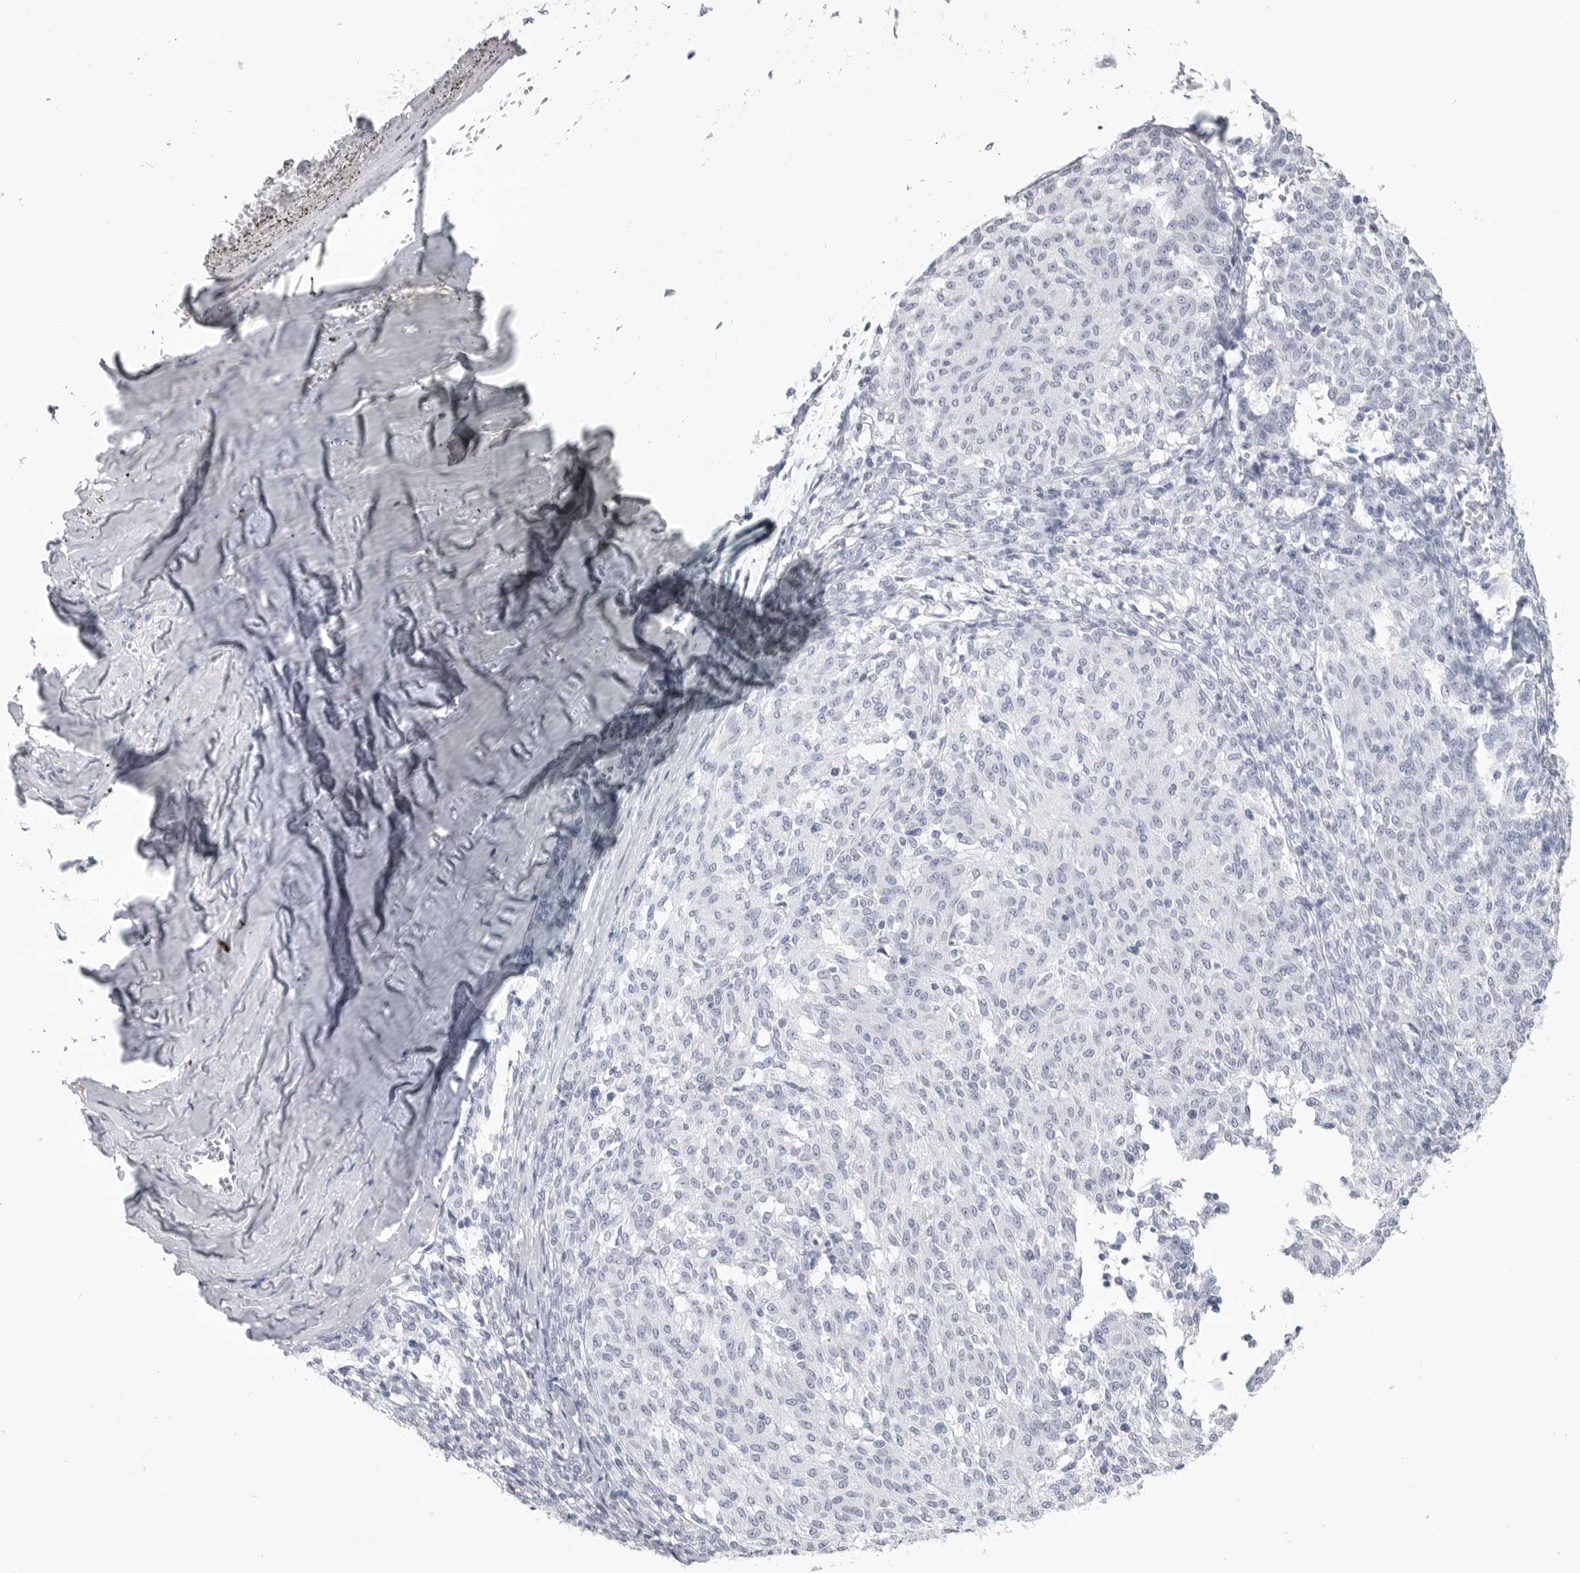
{"staining": {"intensity": "negative", "quantity": "none", "location": "none"}, "tissue": "melanoma", "cell_type": "Tumor cells", "image_type": "cancer", "snomed": [{"axis": "morphology", "description": "Malignant melanoma, NOS"}, {"axis": "topography", "description": "Skin"}], "caption": "An immunohistochemistry micrograph of malignant melanoma is shown. There is no staining in tumor cells of malignant melanoma.", "gene": "LY6D", "patient": {"sex": "female", "age": 72}}